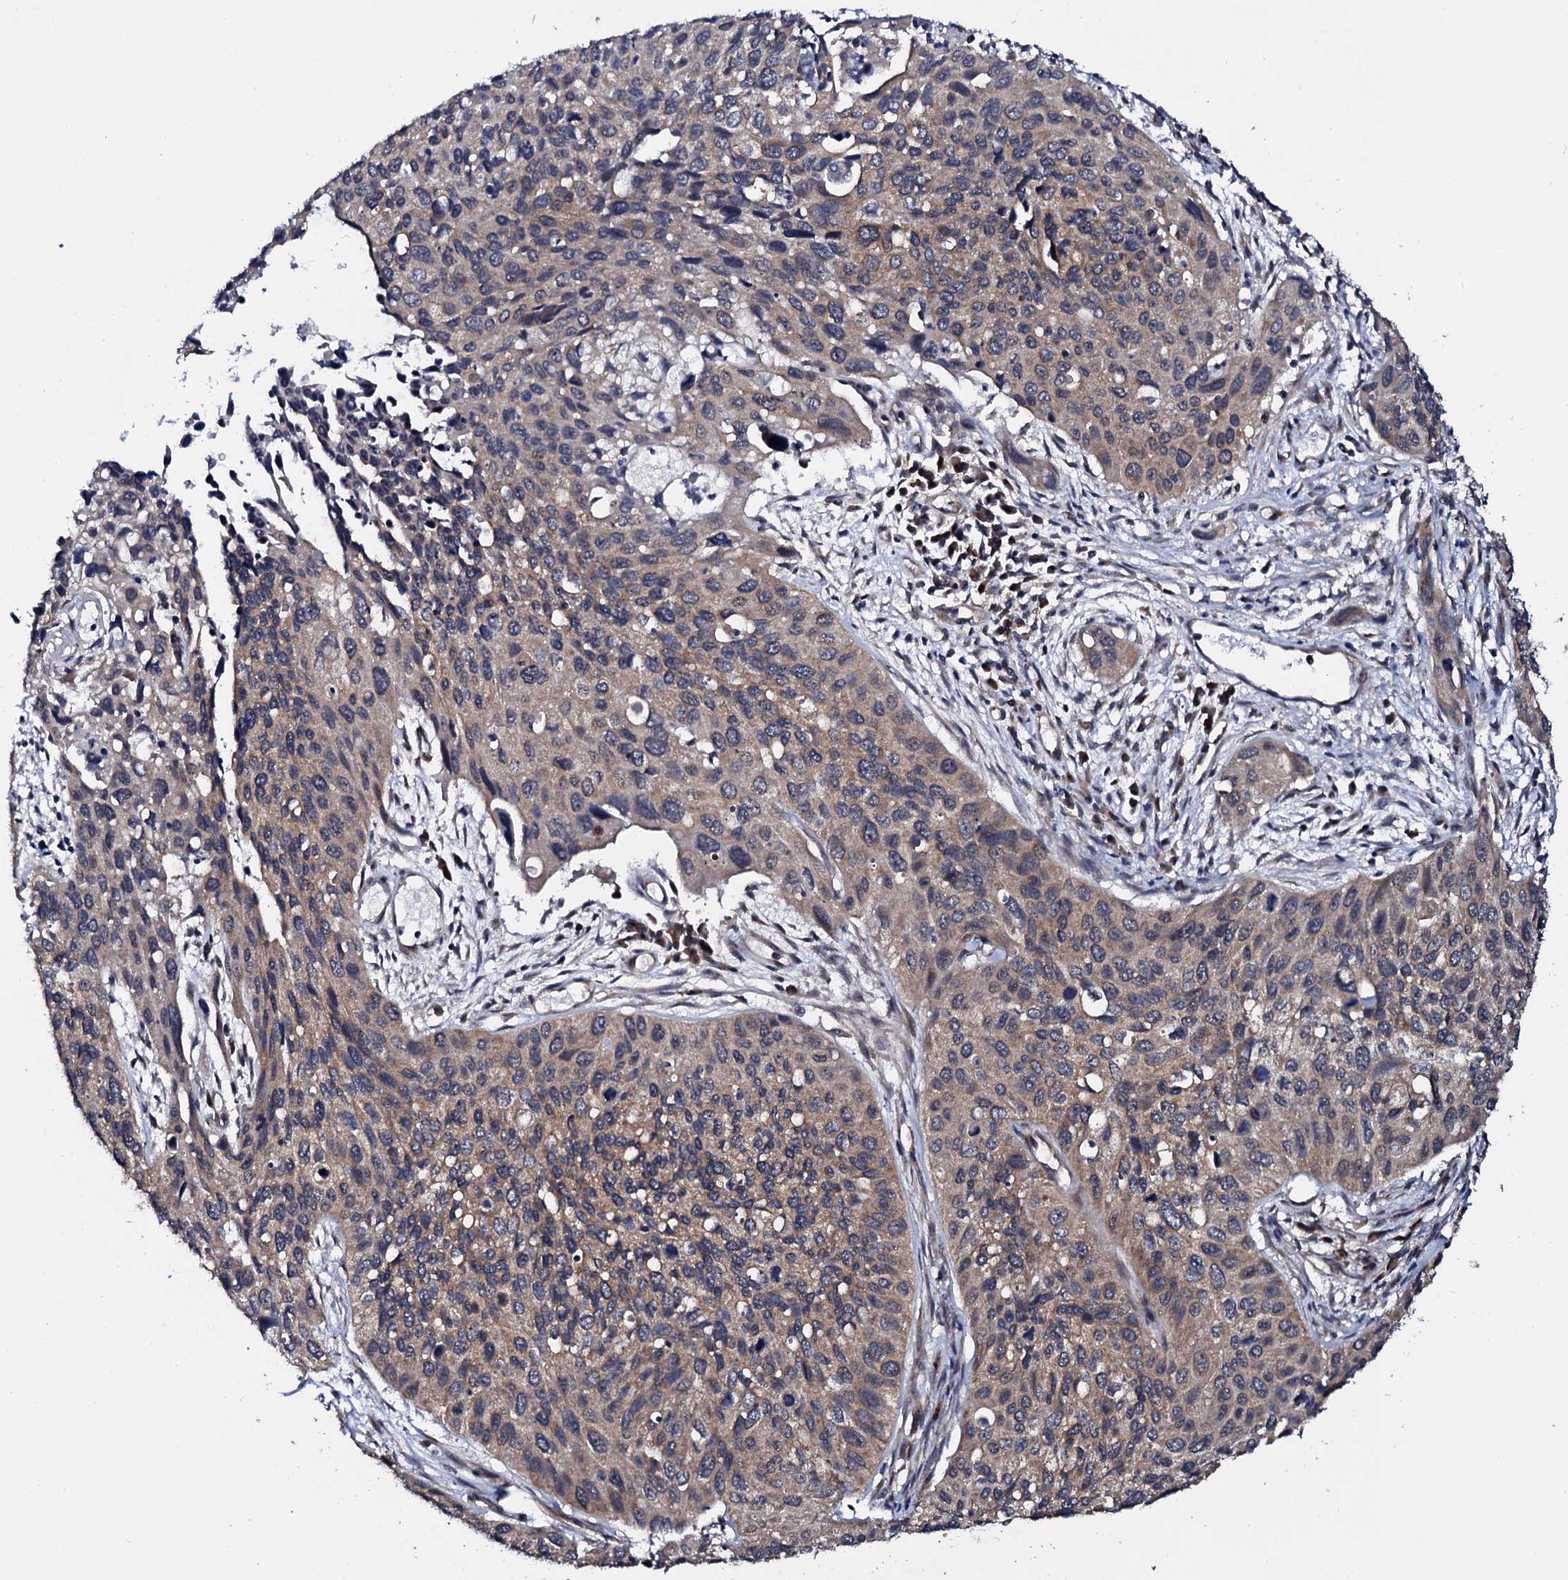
{"staining": {"intensity": "moderate", "quantity": ">75%", "location": "cytoplasmic/membranous"}, "tissue": "cervical cancer", "cell_type": "Tumor cells", "image_type": "cancer", "snomed": [{"axis": "morphology", "description": "Squamous cell carcinoma, NOS"}, {"axis": "topography", "description": "Cervix"}], "caption": "Moderate cytoplasmic/membranous positivity for a protein is present in approximately >75% of tumor cells of cervical cancer using immunohistochemistry (IHC).", "gene": "IP6K1", "patient": {"sex": "female", "age": 55}}